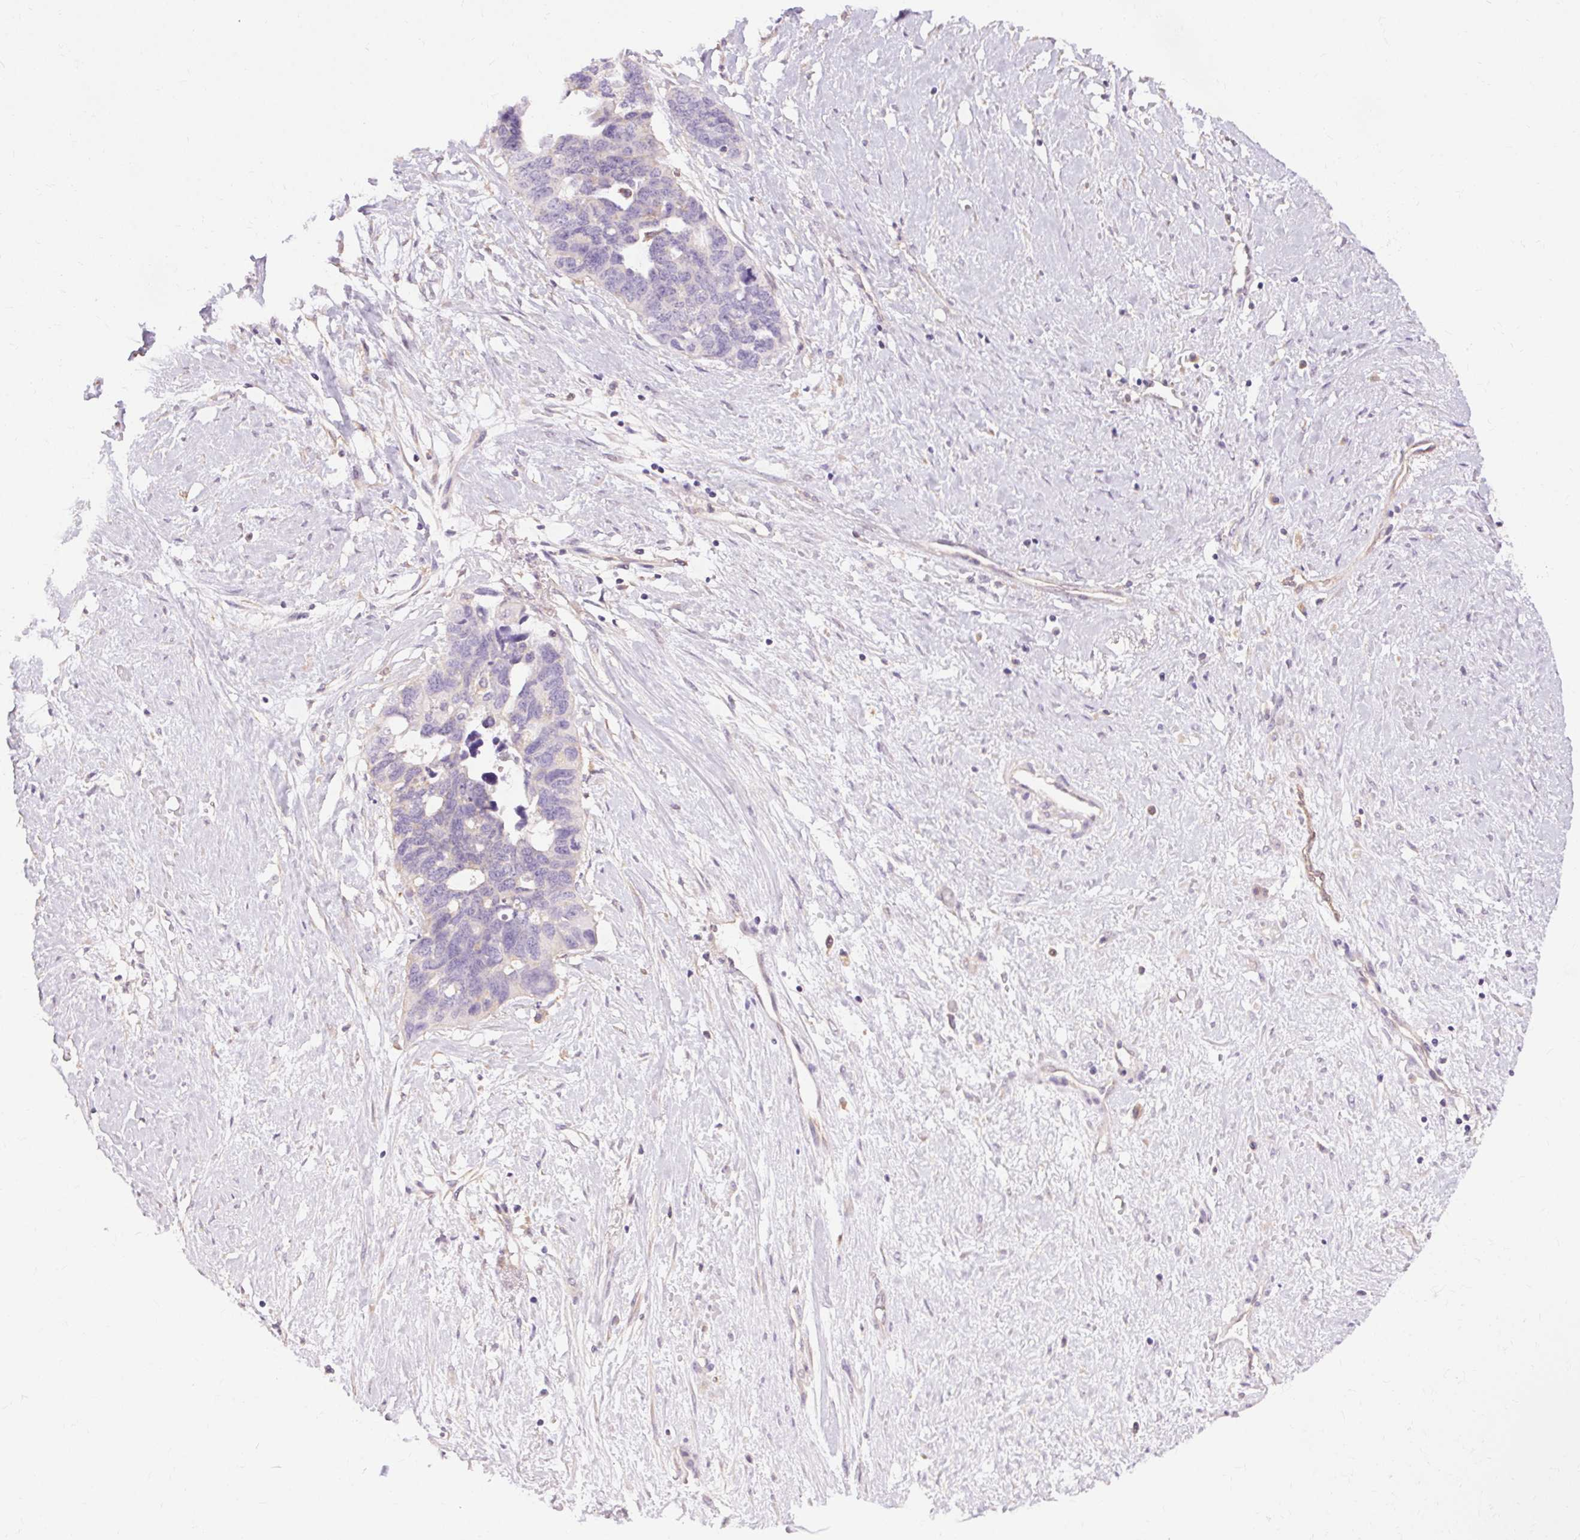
{"staining": {"intensity": "negative", "quantity": "none", "location": "none"}, "tissue": "ovarian cancer", "cell_type": "Tumor cells", "image_type": "cancer", "snomed": [{"axis": "morphology", "description": "Cystadenocarcinoma, serous, NOS"}, {"axis": "topography", "description": "Ovary"}], "caption": "The immunohistochemistry micrograph has no significant expression in tumor cells of ovarian cancer tissue.", "gene": "TM6SF1", "patient": {"sex": "female", "age": 69}}